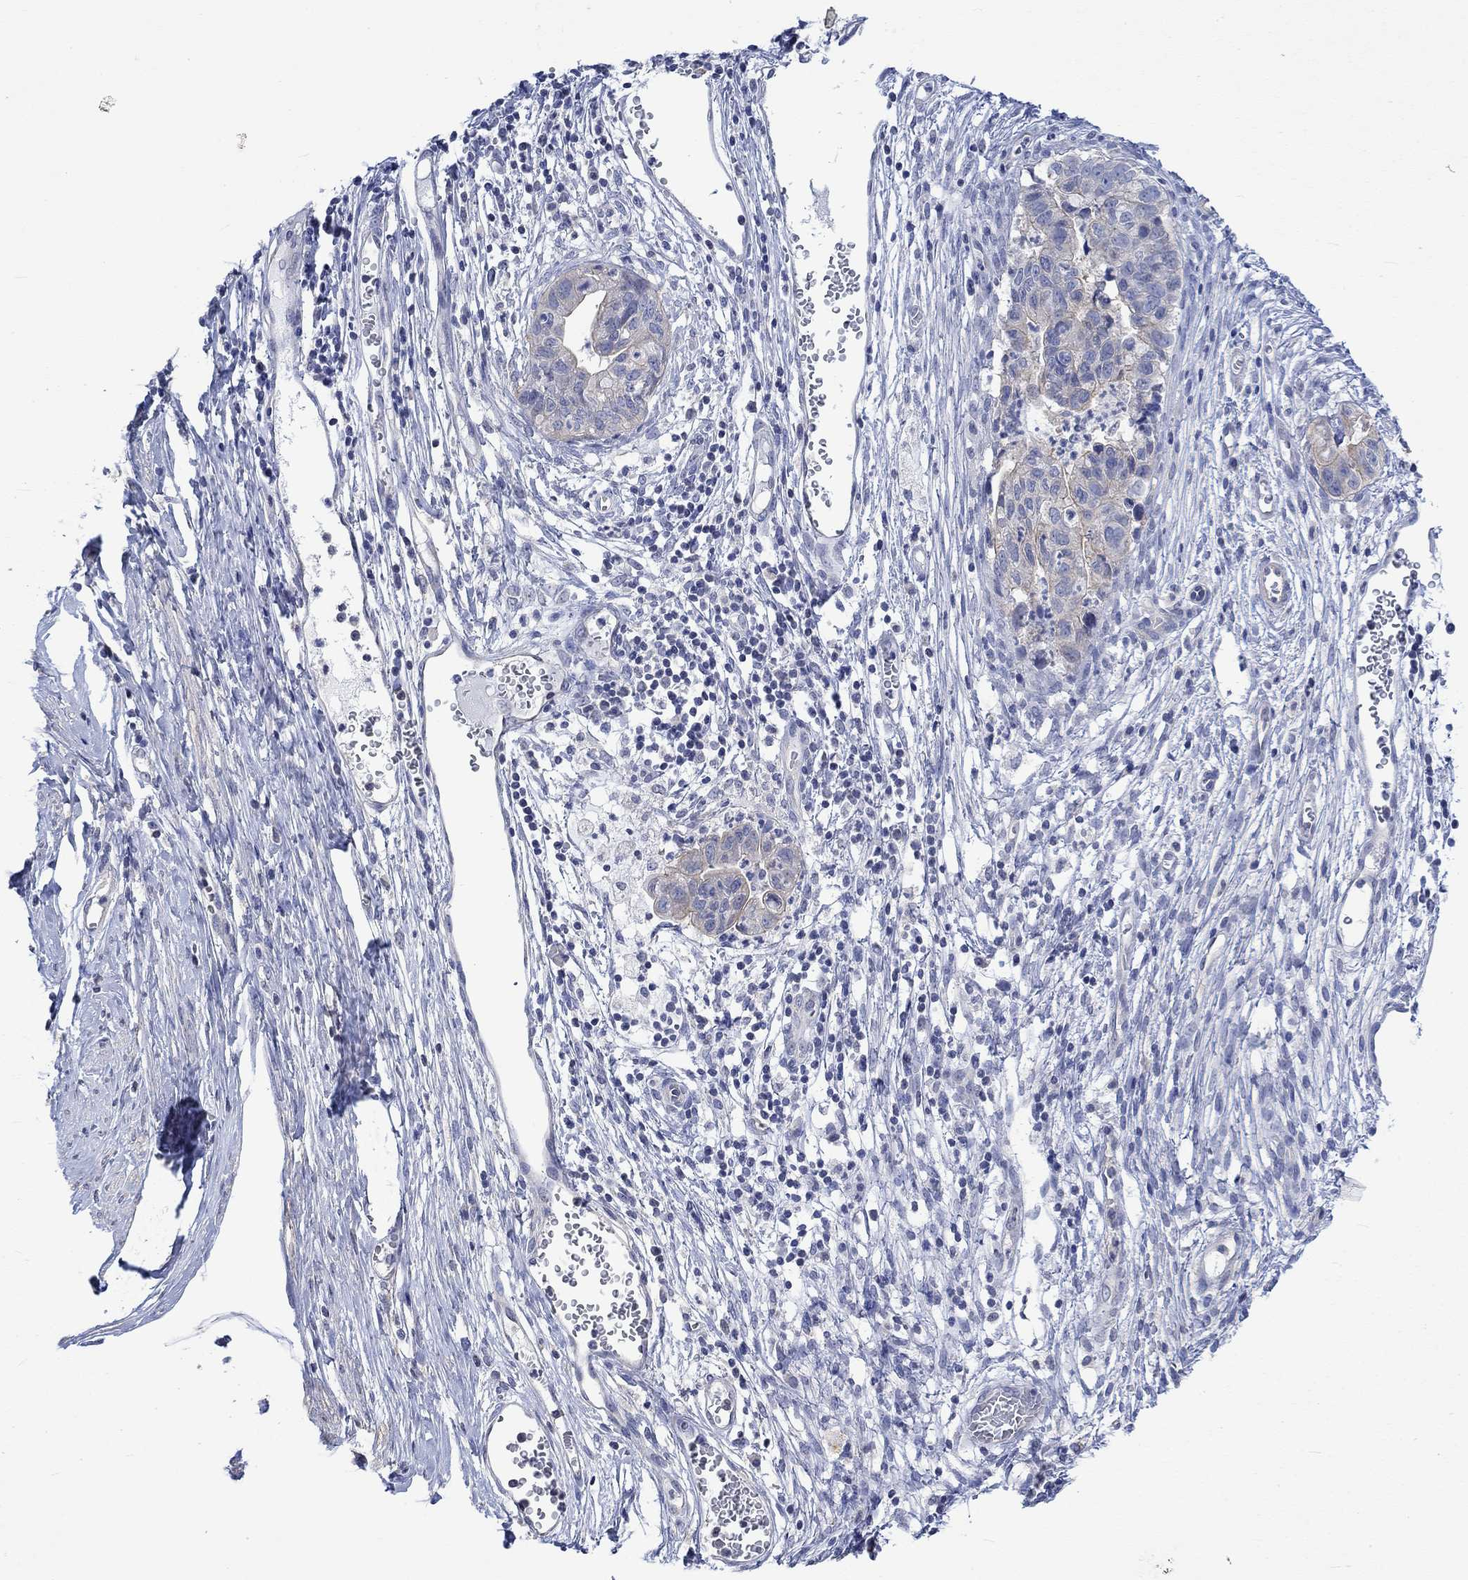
{"staining": {"intensity": "moderate", "quantity": "<25%", "location": "cytoplasmic/membranous"}, "tissue": "cervical cancer", "cell_type": "Tumor cells", "image_type": "cancer", "snomed": [{"axis": "morphology", "description": "Adenocarcinoma, NOS"}, {"axis": "topography", "description": "Cervix"}], "caption": "There is low levels of moderate cytoplasmic/membranous staining in tumor cells of adenocarcinoma (cervical), as demonstrated by immunohistochemical staining (brown color).", "gene": "AGRP", "patient": {"sex": "female", "age": 44}}